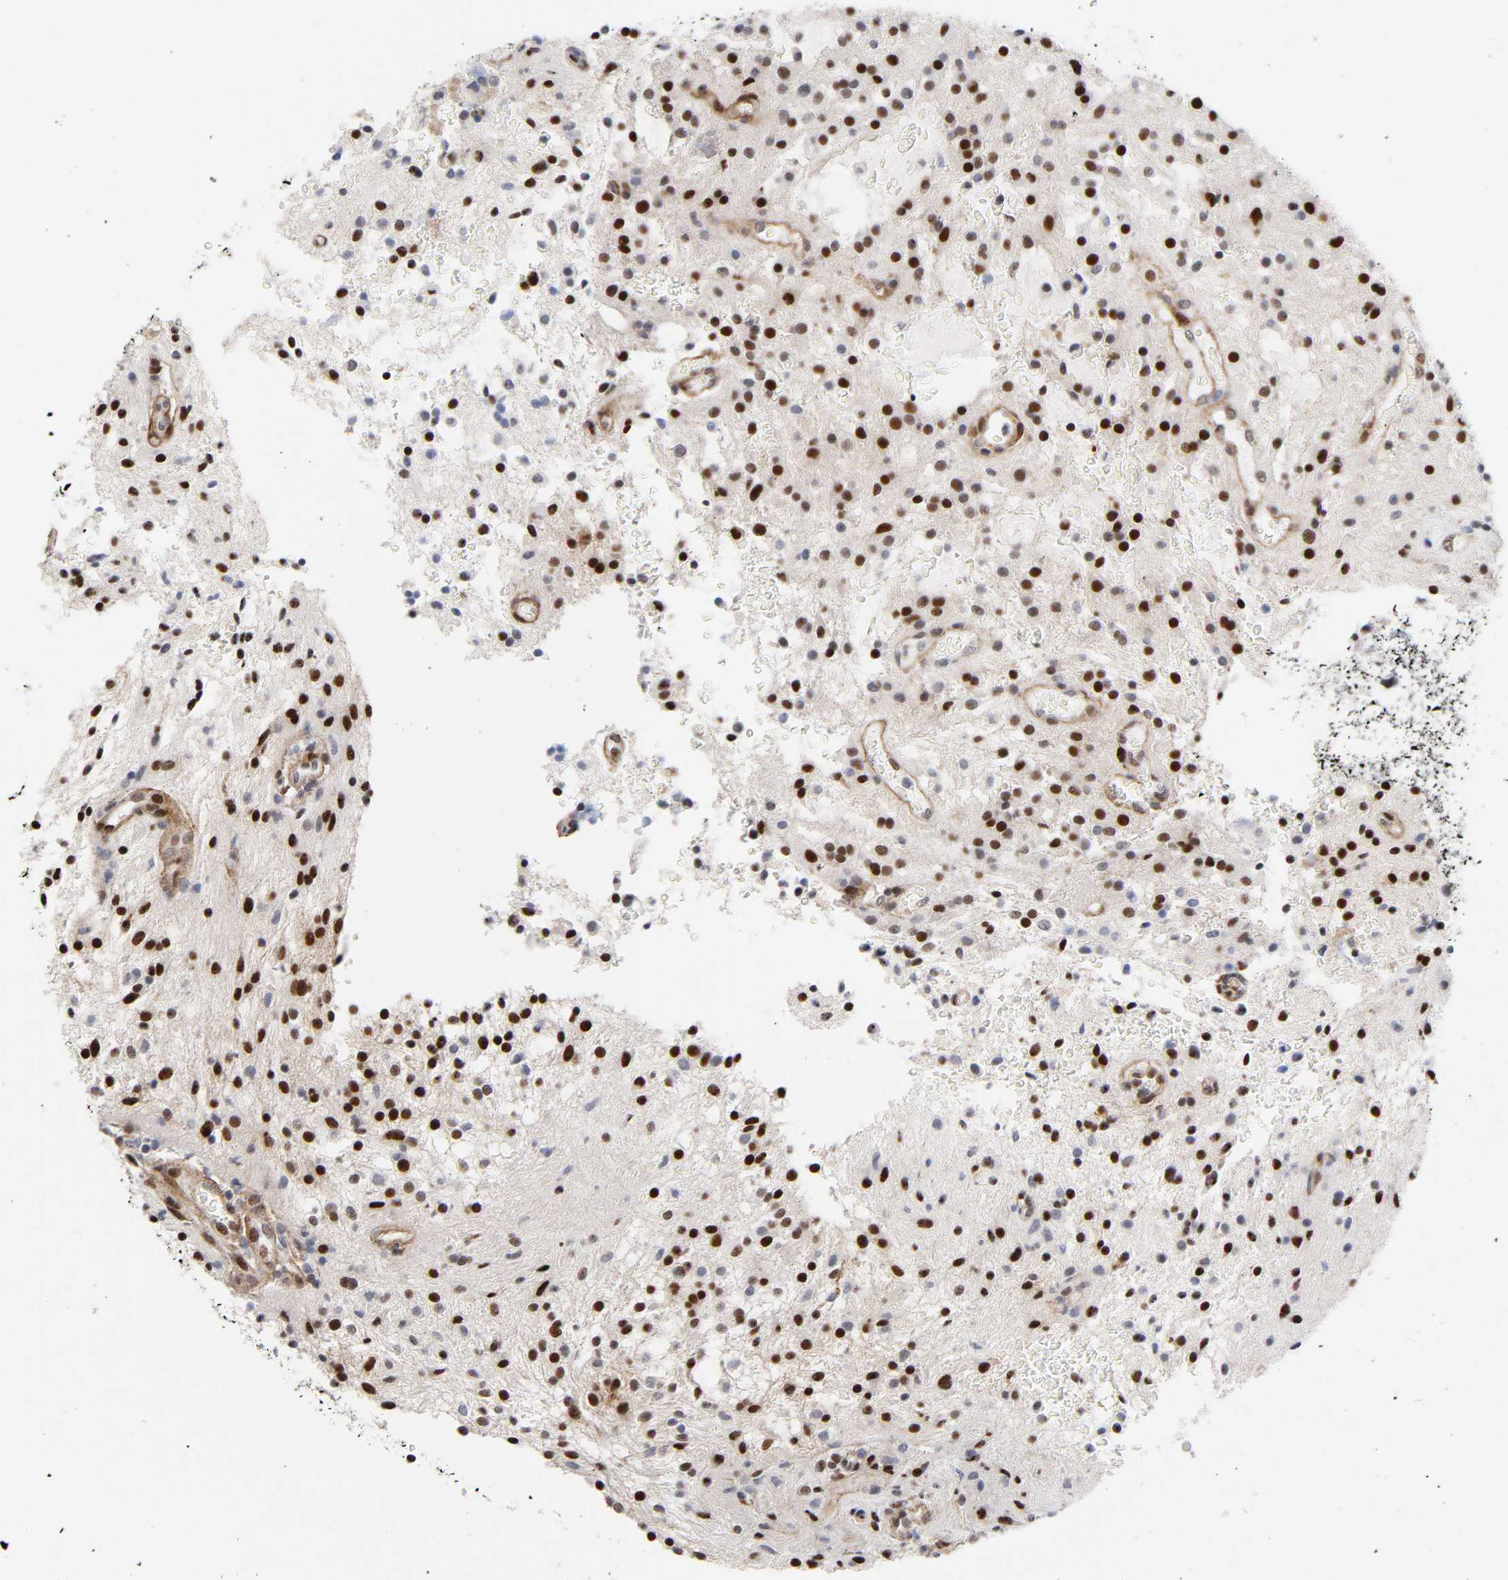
{"staining": {"intensity": "strong", "quantity": ">75%", "location": "nuclear"}, "tissue": "glioma", "cell_type": "Tumor cells", "image_type": "cancer", "snomed": [{"axis": "morphology", "description": "Glioma, malignant, NOS"}, {"axis": "topography", "description": "Cerebellum"}], "caption": "Immunohistochemical staining of glioma (malignant) displays high levels of strong nuclear staining in about >75% of tumor cells.", "gene": "STK38", "patient": {"sex": "female", "age": 10}}